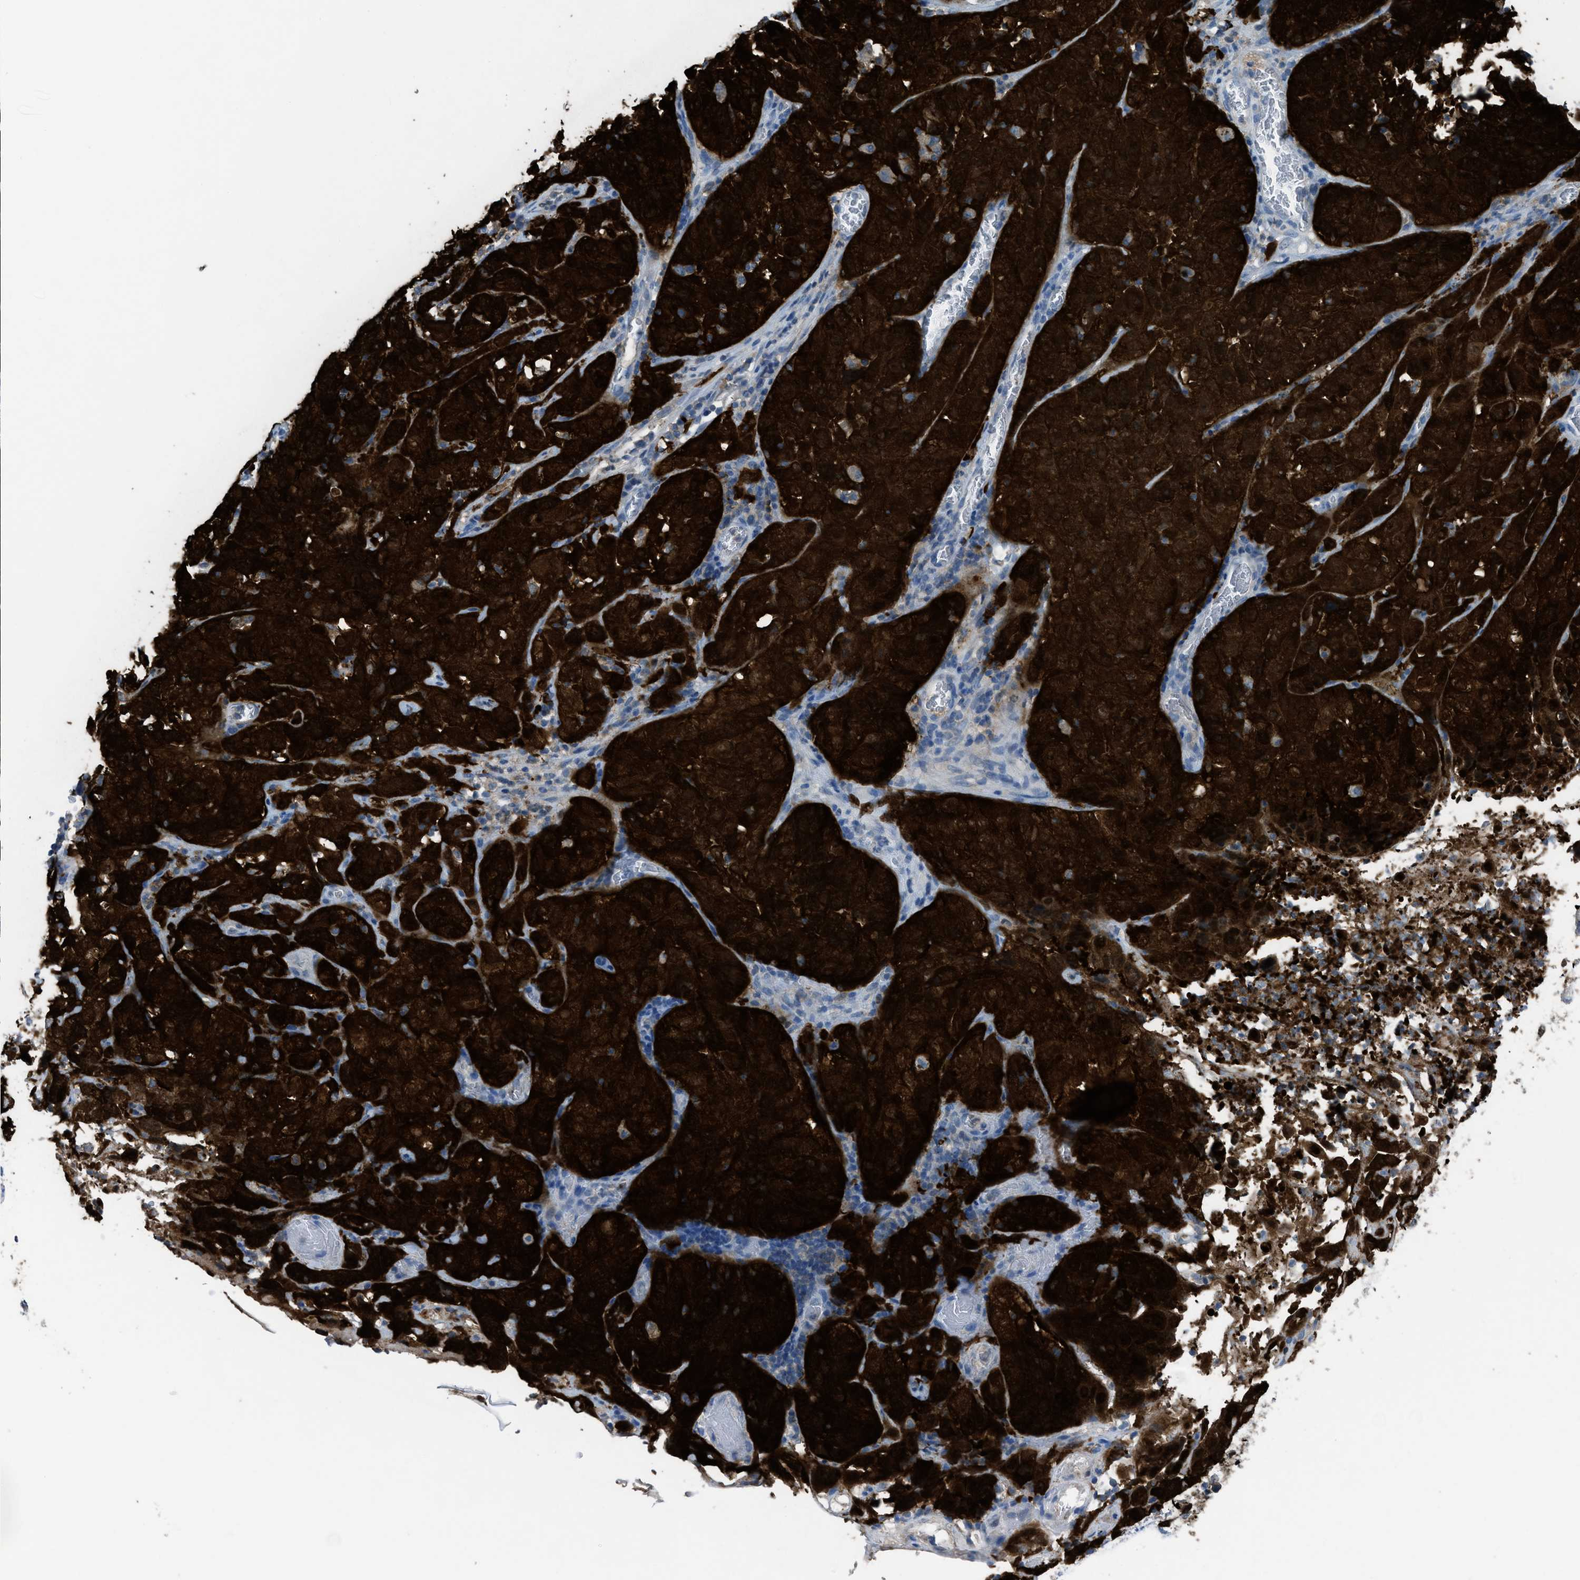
{"staining": {"intensity": "strong", "quantity": ">75%", "location": "cytoplasmic/membranous,nuclear"}, "tissue": "cervical cancer", "cell_type": "Tumor cells", "image_type": "cancer", "snomed": [{"axis": "morphology", "description": "Squamous cell carcinoma, NOS"}, {"axis": "topography", "description": "Cervix"}], "caption": "Immunohistochemical staining of human squamous cell carcinoma (cervical) exhibits high levels of strong cytoplasmic/membranous and nuclear protein positivity in about >75% of tumor cells. The staining is performed using DAB brown chromogen to label protein expression. The nuclei are counter-stained blue using hematoxylin.", "gene": "CDKN2A", "patient": {"sex": "female", "age": 32}}